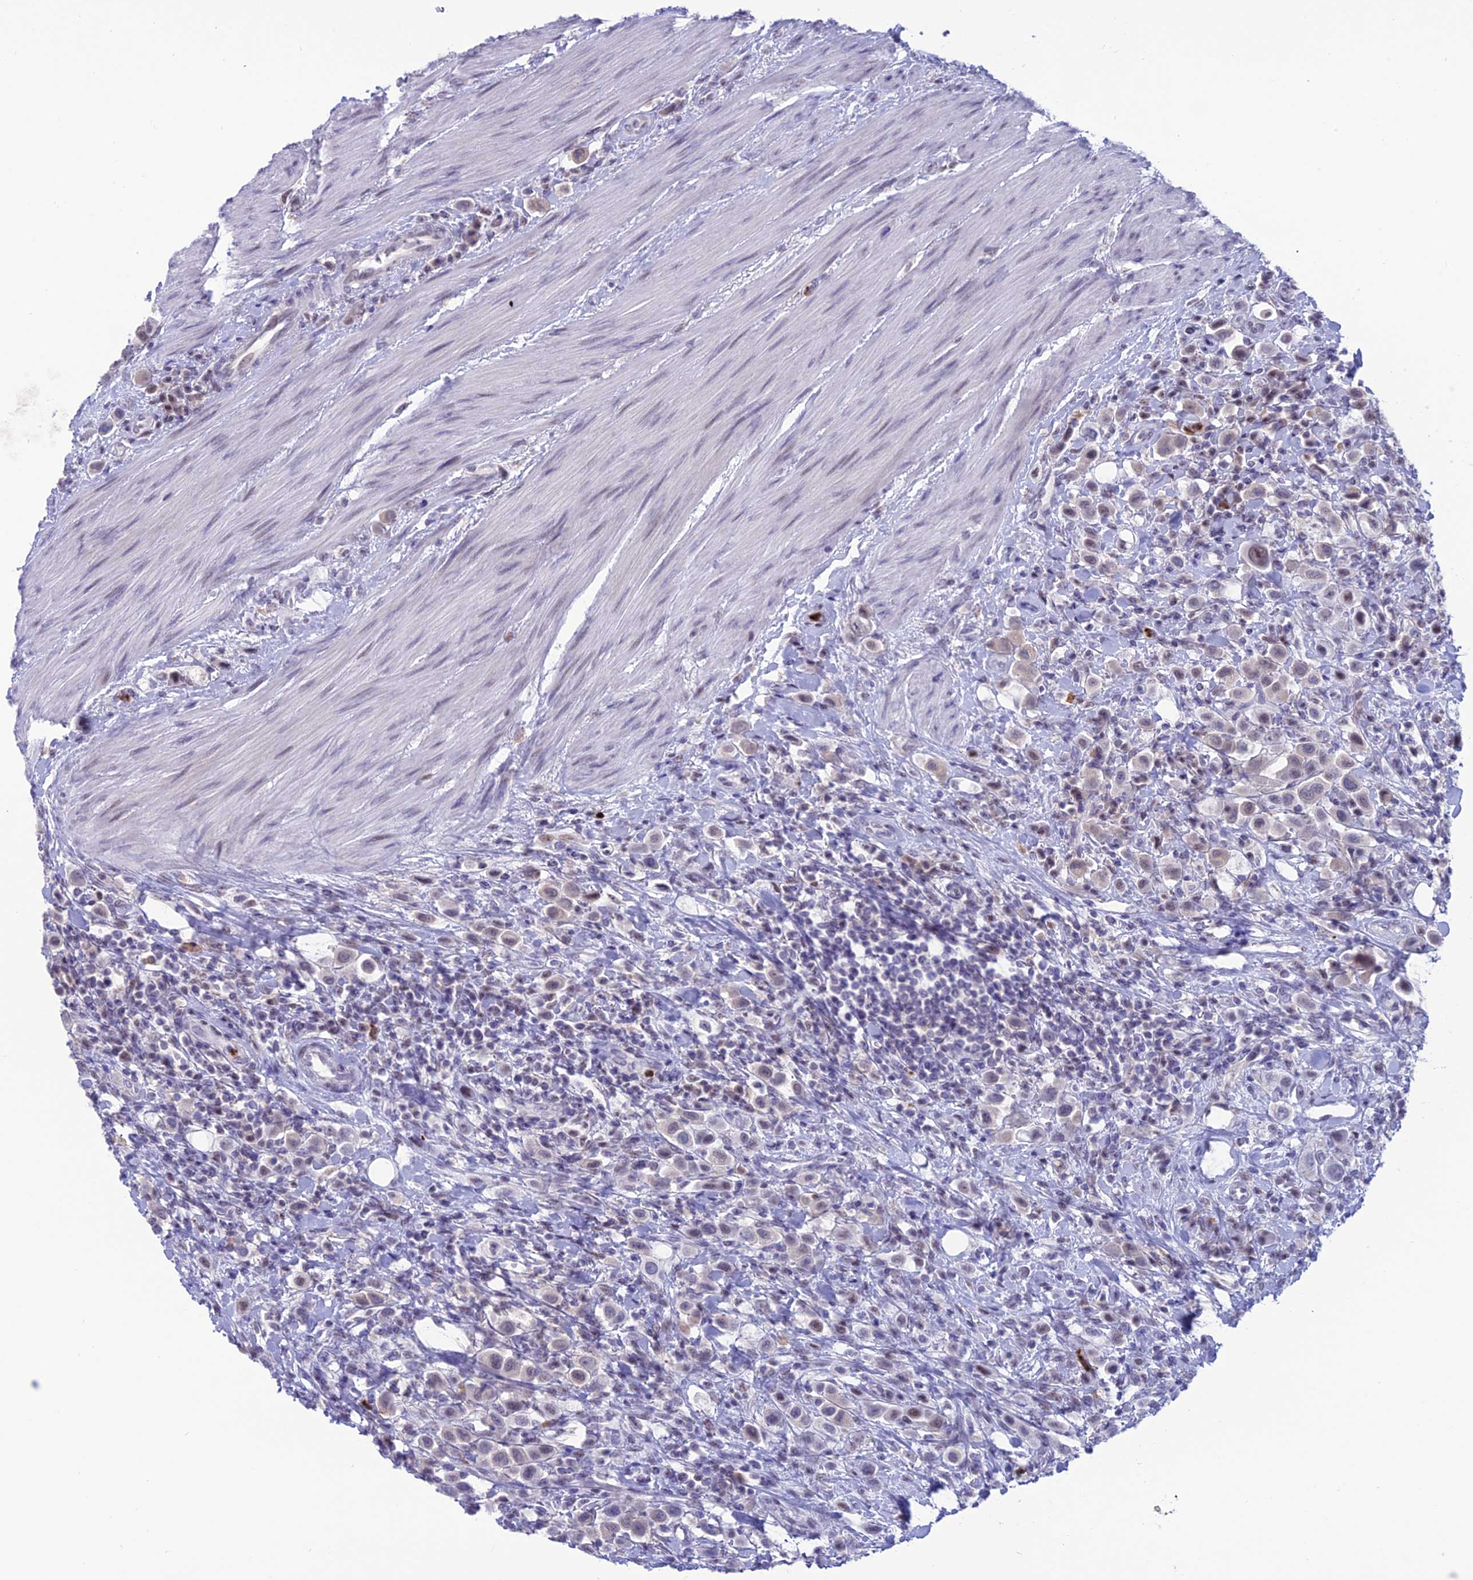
{"staining": {"intensity": "weak", "quantity": "25%-75%", "location": "nuclear"}, "tissue": "urothelial cancer", "cell_type": "Tumor cells", "image_type": "cancer", "snomed": [{"axis": "morphology", "description": "Urothelial carcinoma, High grade"}, {"axis": "topography", "description": "Urinary bladder"}], "caption": "Weak nuclear protein expression is appreciated in about 25%-75% of tumor cells in urothelial carcinoma (high-grade).", "gene": "MFSD2B", "patient": {"sex": "male", "age": 50}}